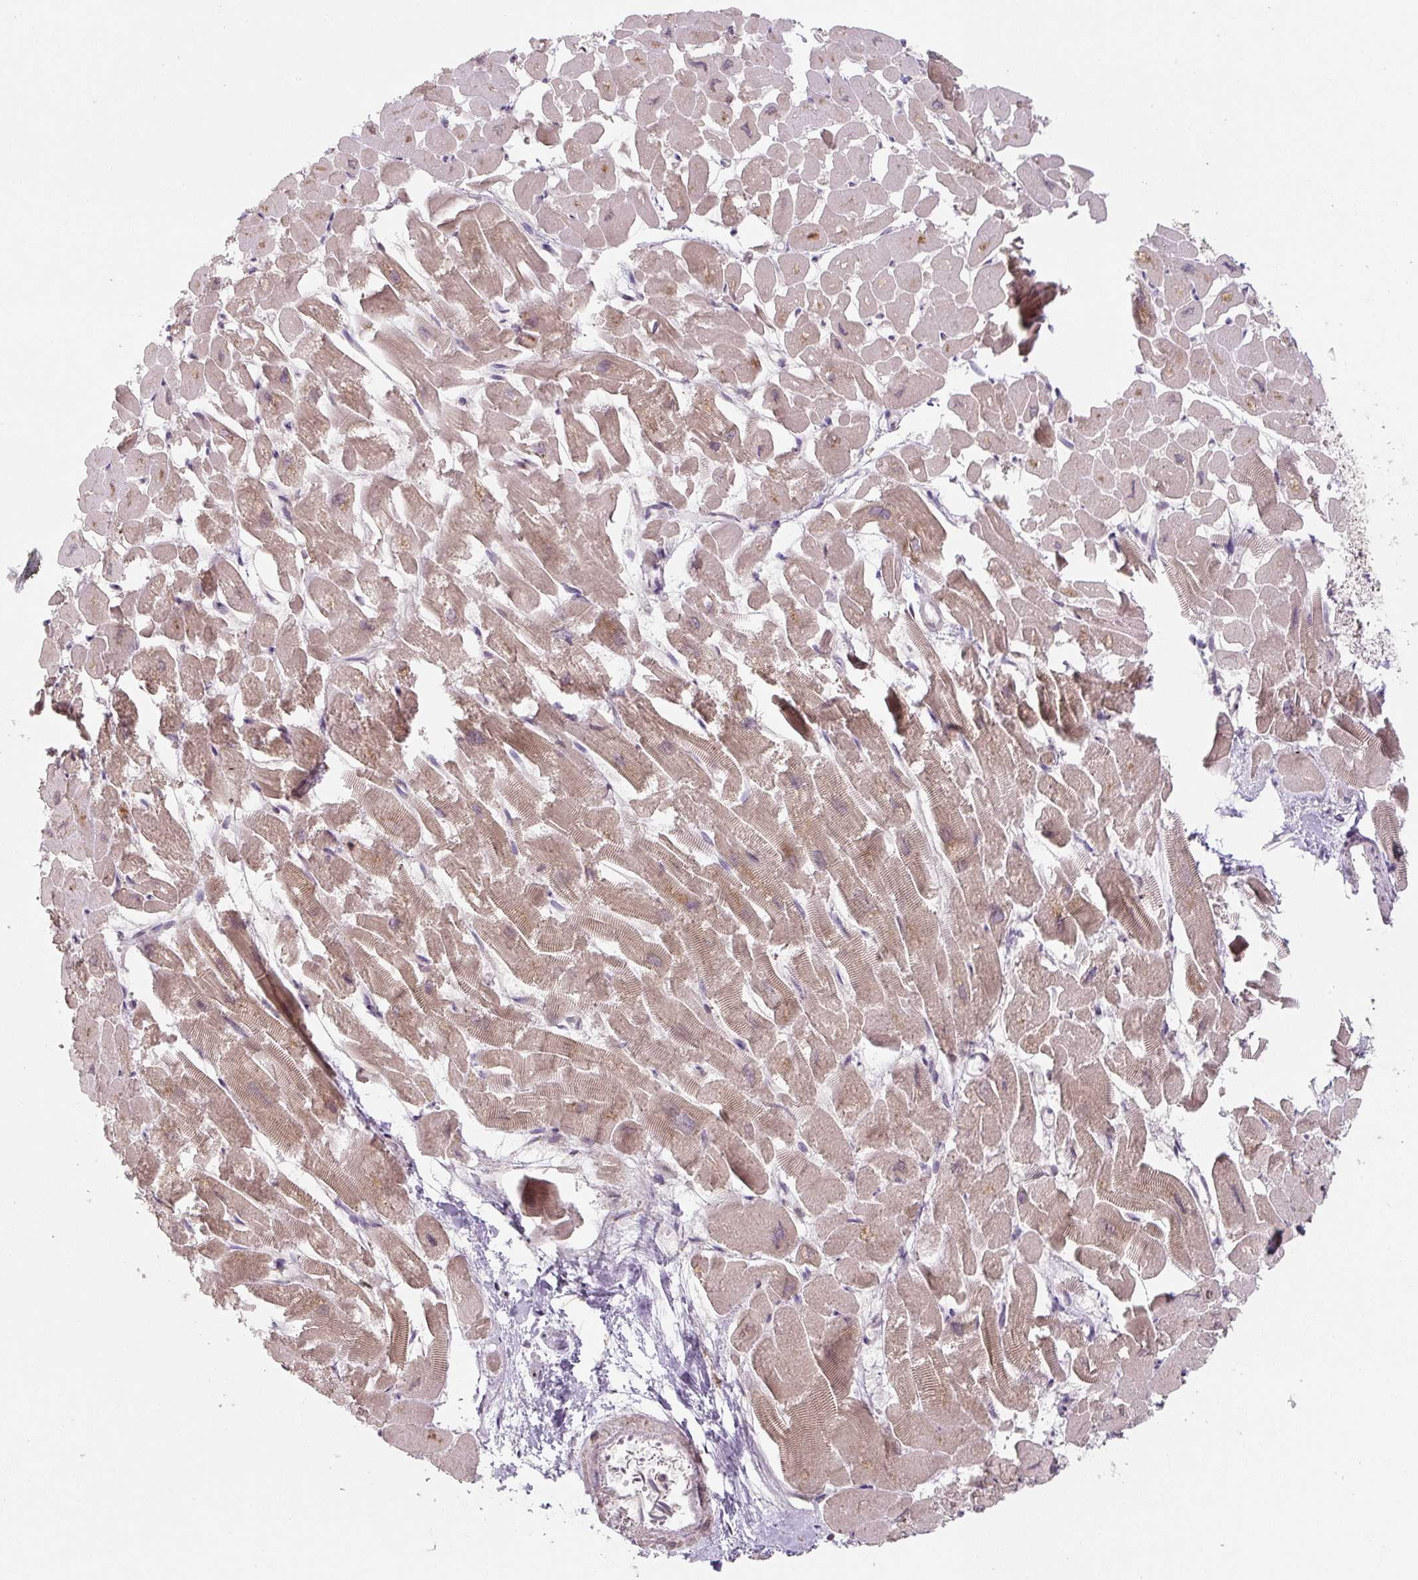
{"staining": {"intensity": "moderate", "quantity": ">75%", "location": "cytoplasmic/membranous"}, "tissue": "heart muscle", "cell_type": "Cardiomyocytes", "image_type": "normal", "snomed": [{"axis": "morphology", "description": "Normal tissue, NOS"}, {"axis": "topography", "description": "Heart"}], "caption": "There is medium levels of moderate cytoplasmic/membranous staining in cardiomyocytes of normal heart muscle, as demonstrated by immunohistochemical staining (brown color).", "gene": "C2orf73", "patient": {"sex": "male", "age": 54}}